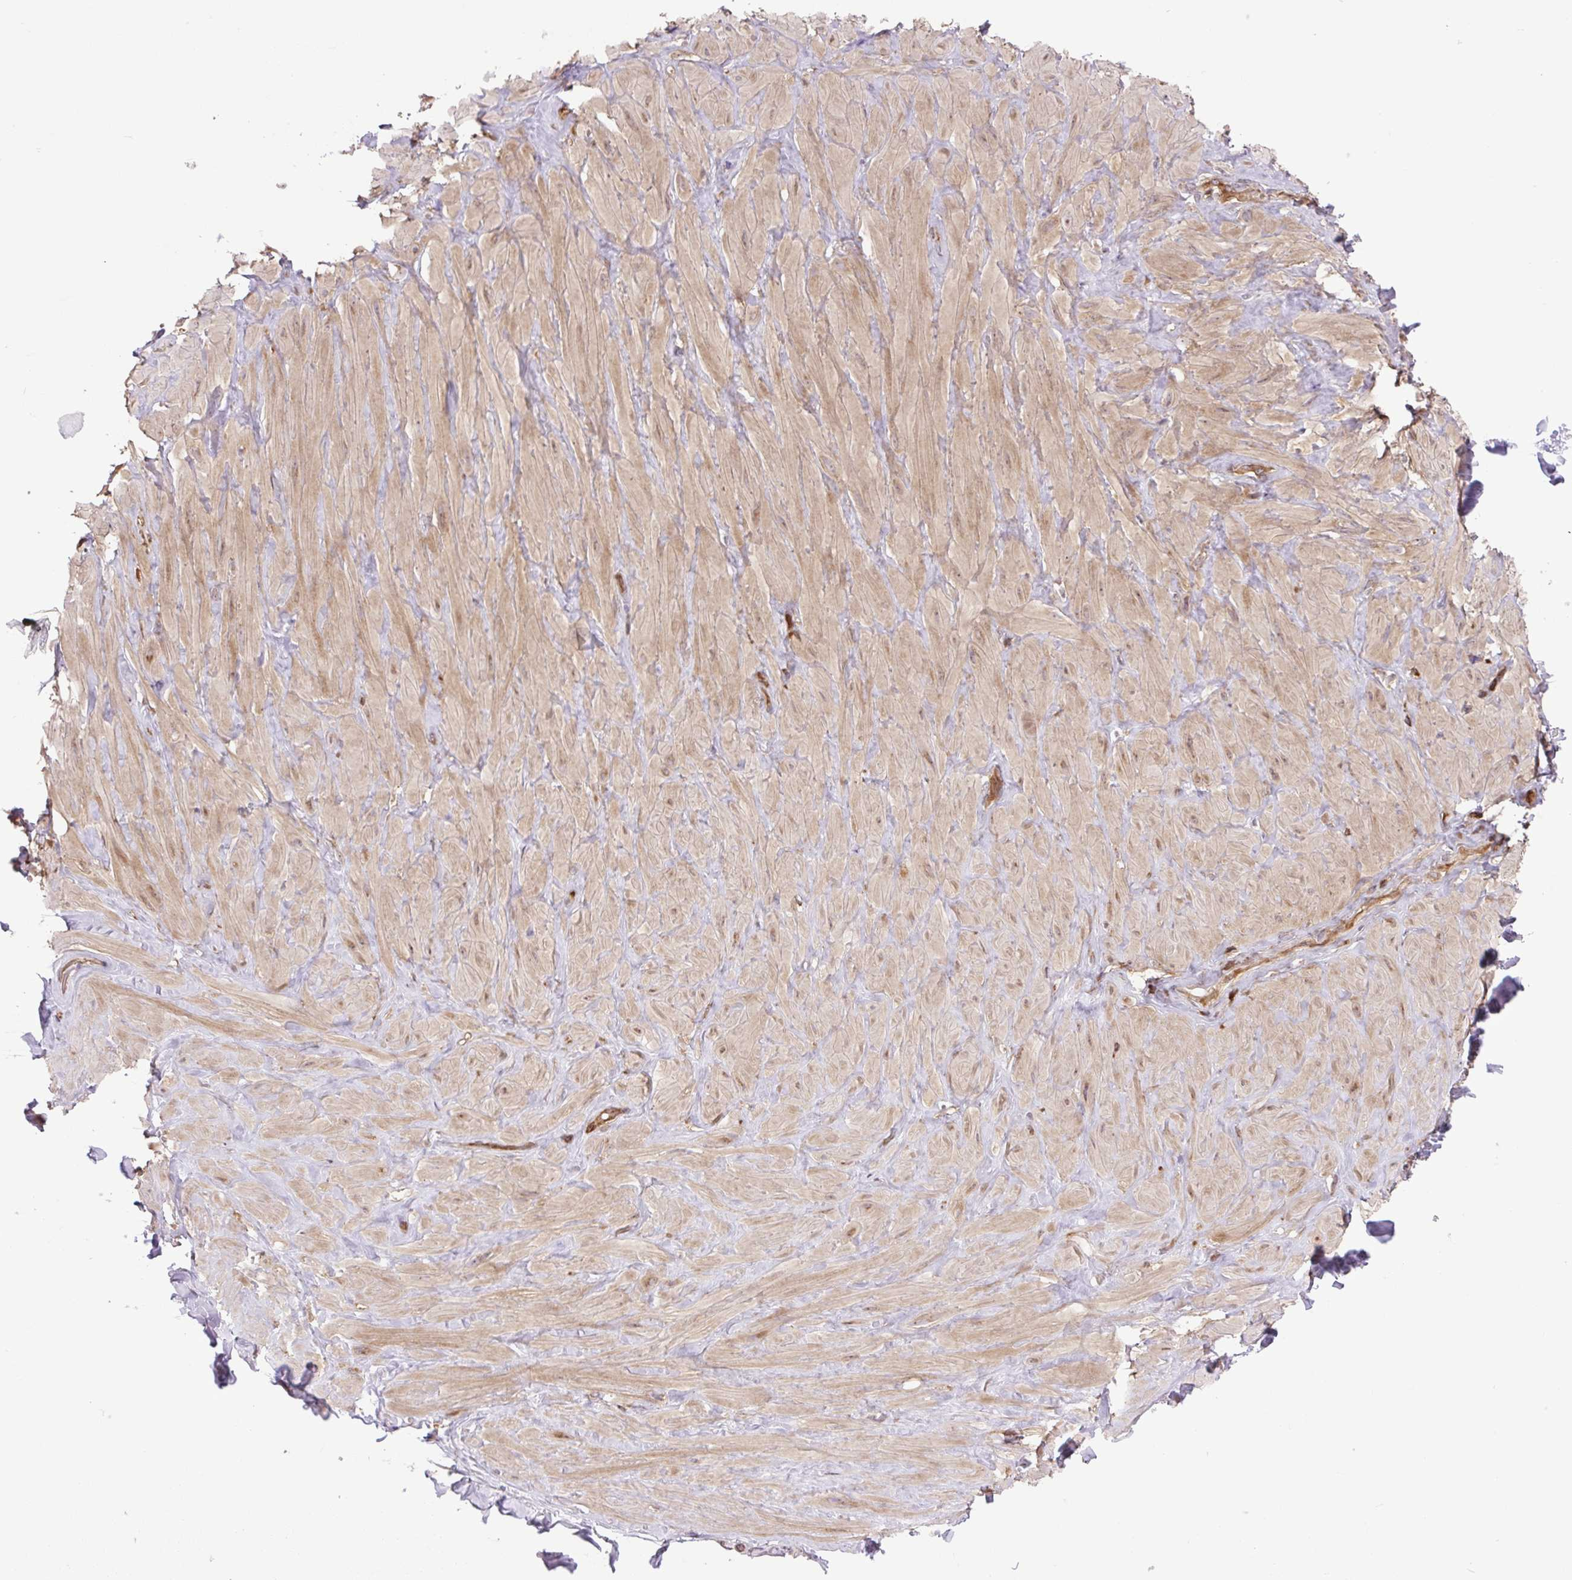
{"staining": {"intensity": "negative", "quantity": "none", "location": "none"}, "tissue": "adipose tissue", "cell_type": "Adipocytes", "image_type": "normal", "snomed": [{"axis": "morphology", "description": "Normal tissue, NOS"}, {"axis": "topography", "description": "Vascular tissue"}, {"axis": "topography", "description": "Peripheral nerve tissue"}], "caption": "This is an IHC photomicrograph of normal adipose tissue. There is no staining in adipocytes.", "gene": "PLCG1", "patient": {"sex": "male", "age": 41}}